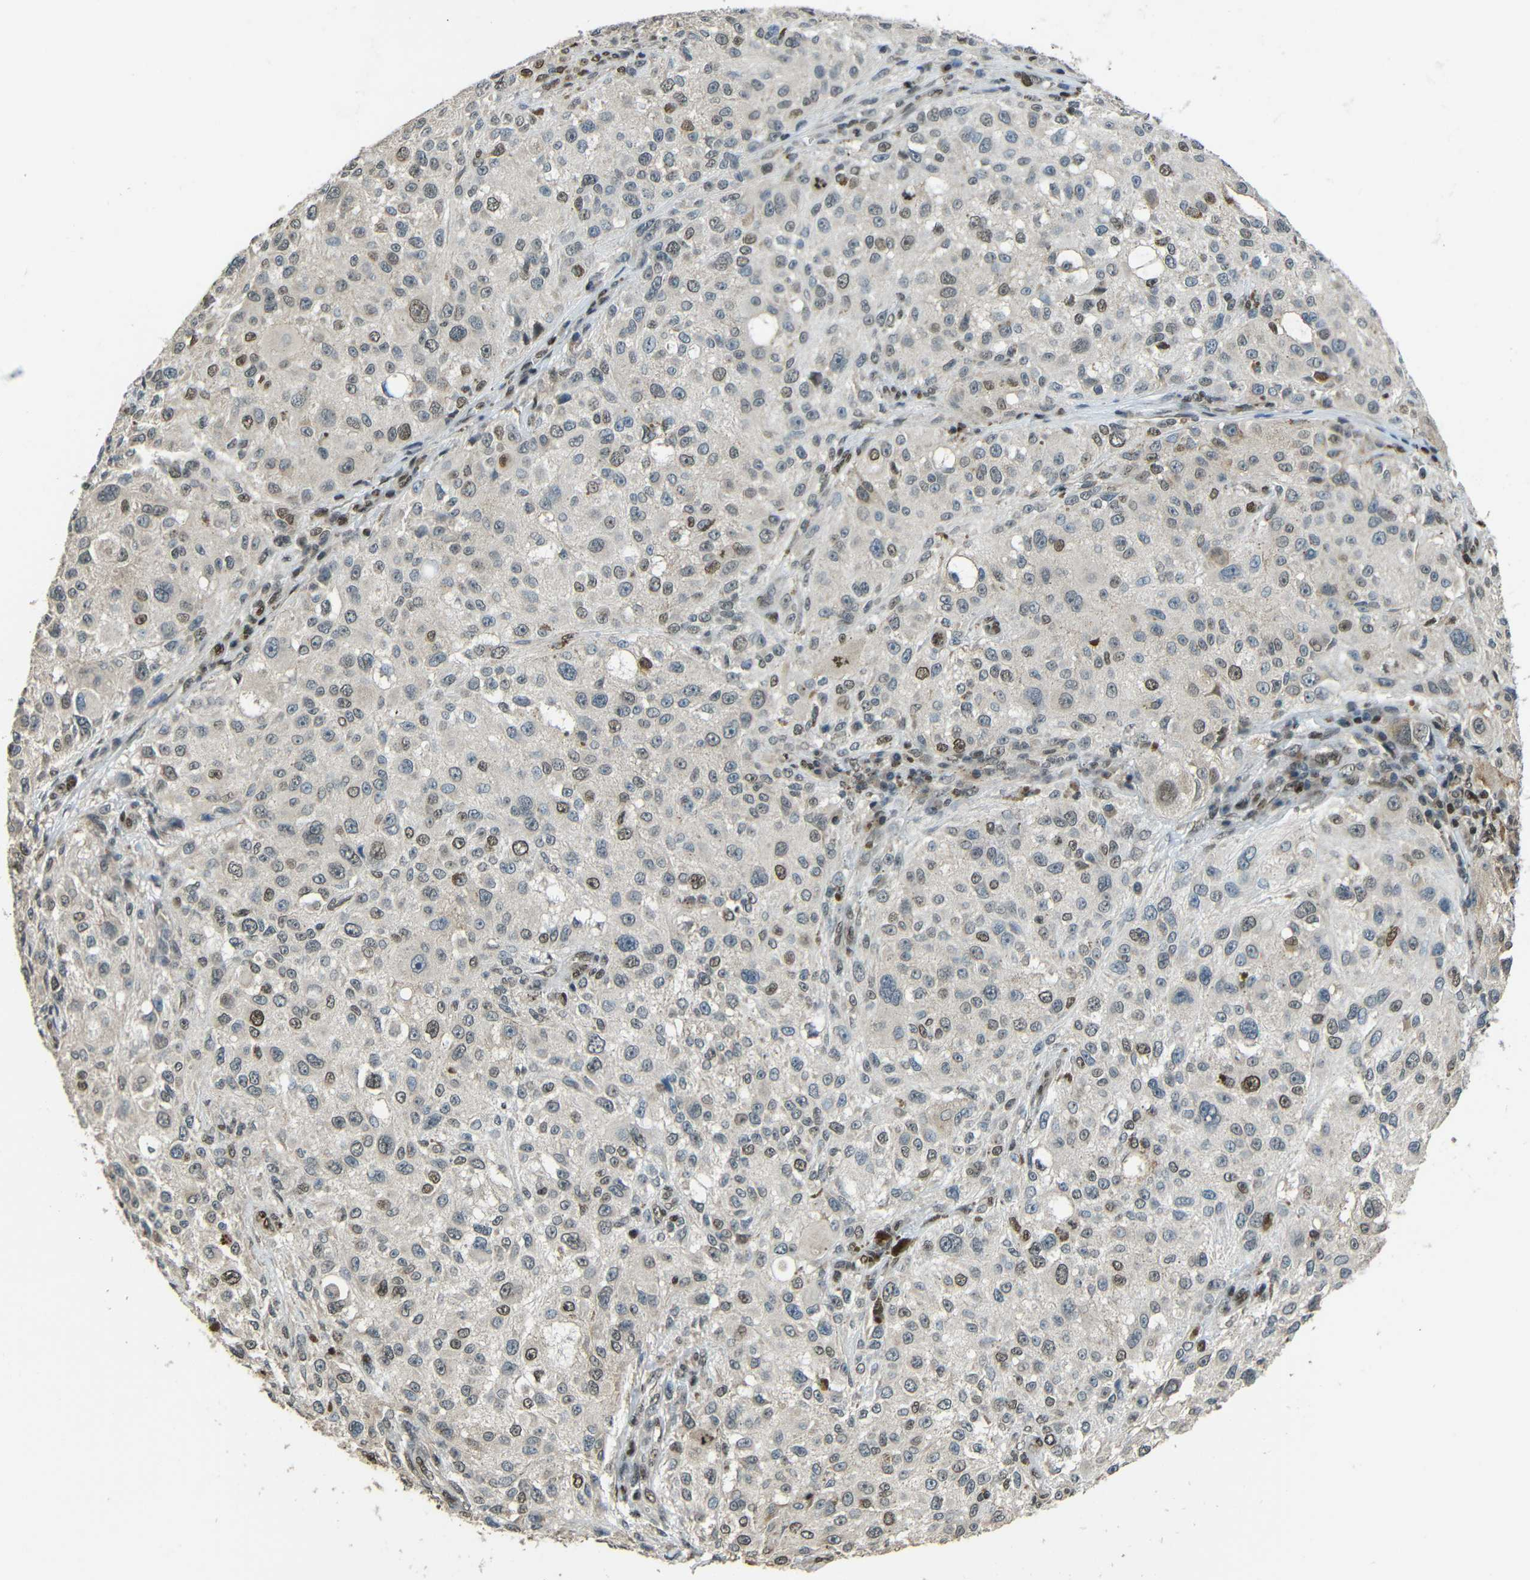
{"staining": {"intensity": "weak", "quantity": "25%-75%", "location": "nuclear"}, "tissue": "melanoma", "cell_type": "Tumor cells", "image_type": "cancer", "snomed": [{"axis": "morphology", "description": "Necrosis, NOS"}, {"axis": "morphology", "description": "Malignant melanoma, NOS"}, {"axis": "topography", "description": "Skin"}], "caption": "A brown stain shows weak nuclear staining of a protein in melanoma tumor cells. Nuclei are stained in blue.", "gene": "PSIP1", "patient": {"sex": "female", "age": 87}}